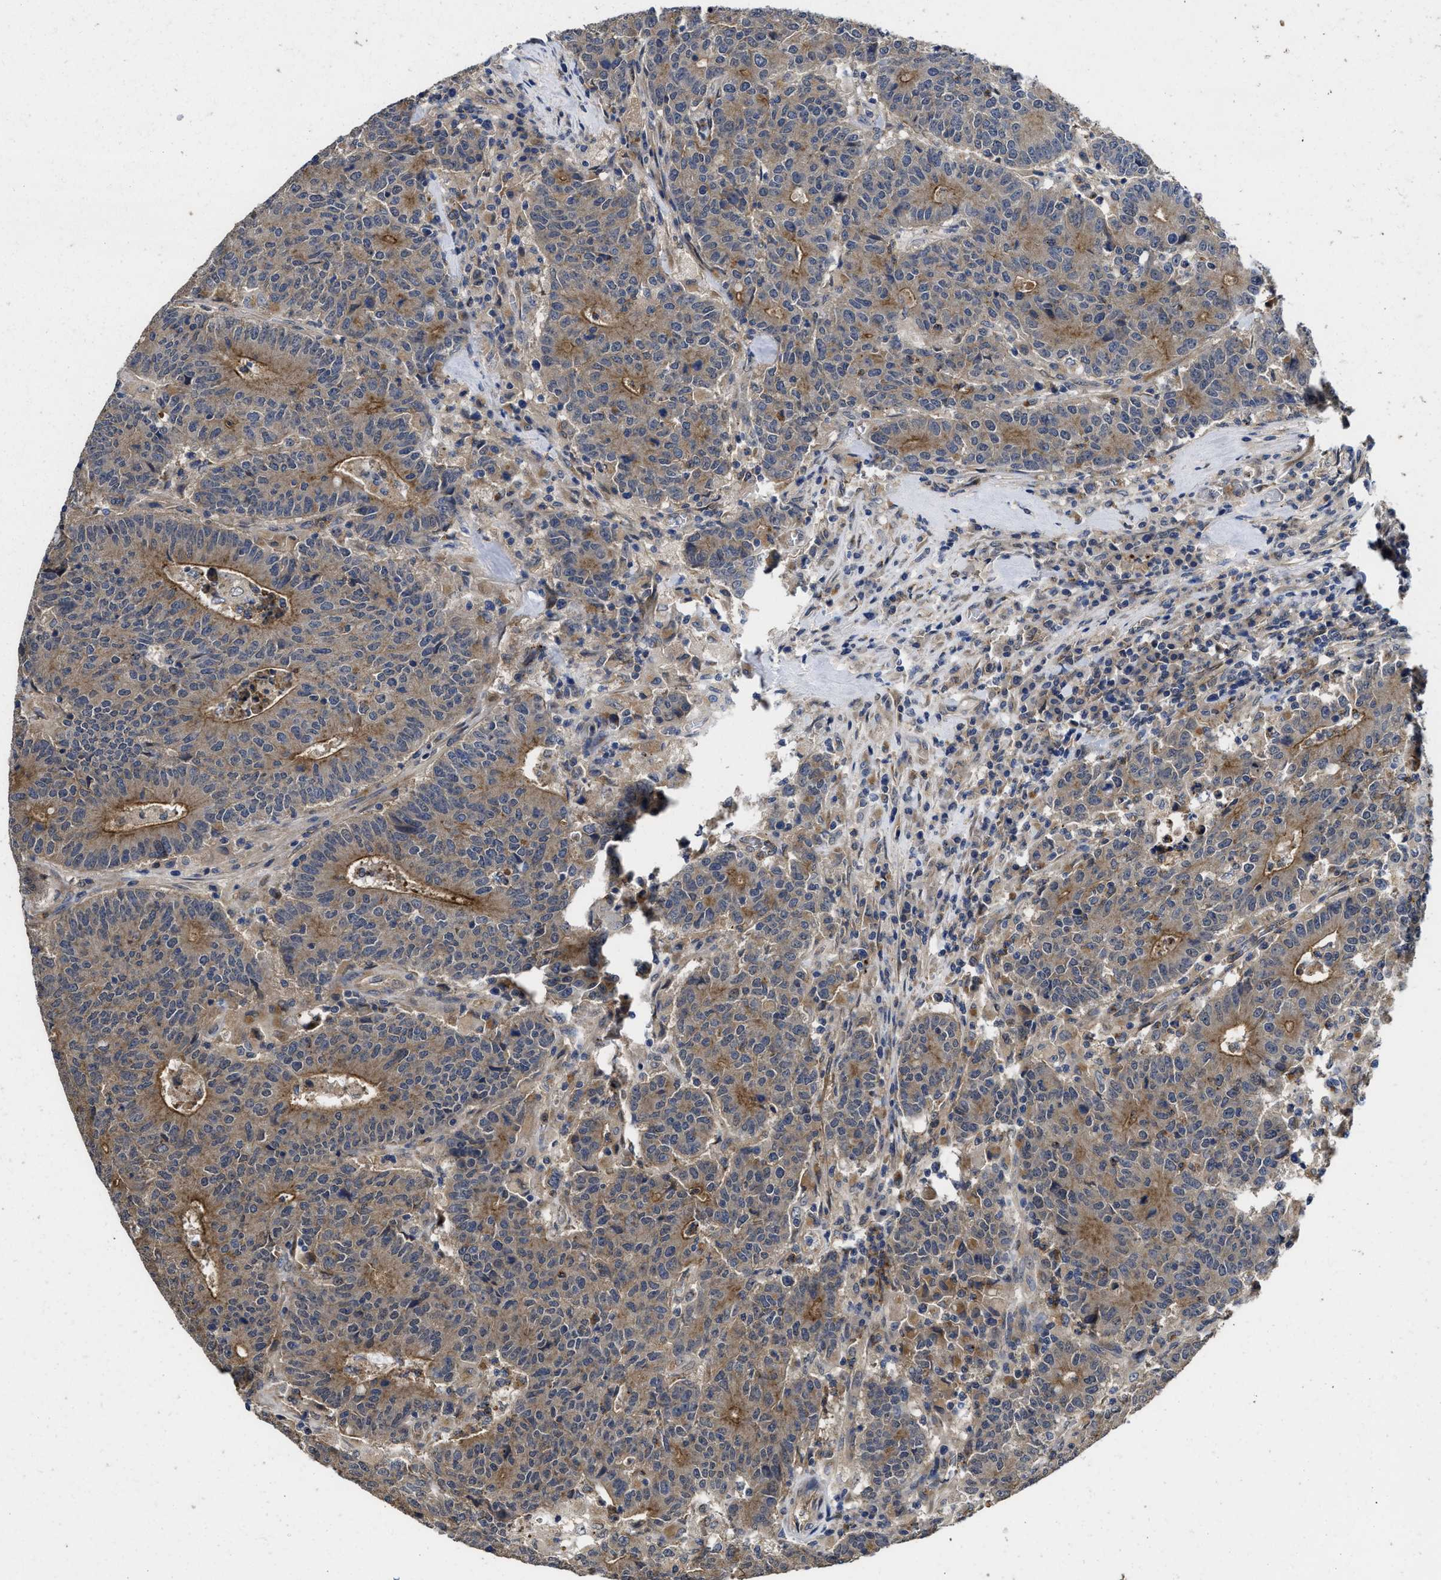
{"staining": {"intensity": "moderate", "quantity": ">75%", "location": "cytoplasmic/membranous"}, "tissue": "colorectal cancer", "cell_type": "Tumor cells", "image_type": "cancer", "snomed": [{"axis": "morphology", "description": "Normal tissue, NOS"}, {"axis": "morphology", "description": "Adenocarcinoma, NOS"}, {"axis": "topography", "description": "Colon"}], "caption": "The histopathology image exhibits a brown stain indicating the presence of a protein in the cytoplasmic/membranous of tumor cells in adenocarcinoma (colorectal).", "gene": "PKD2", "patient": {"sex": "female", "age": 75}}